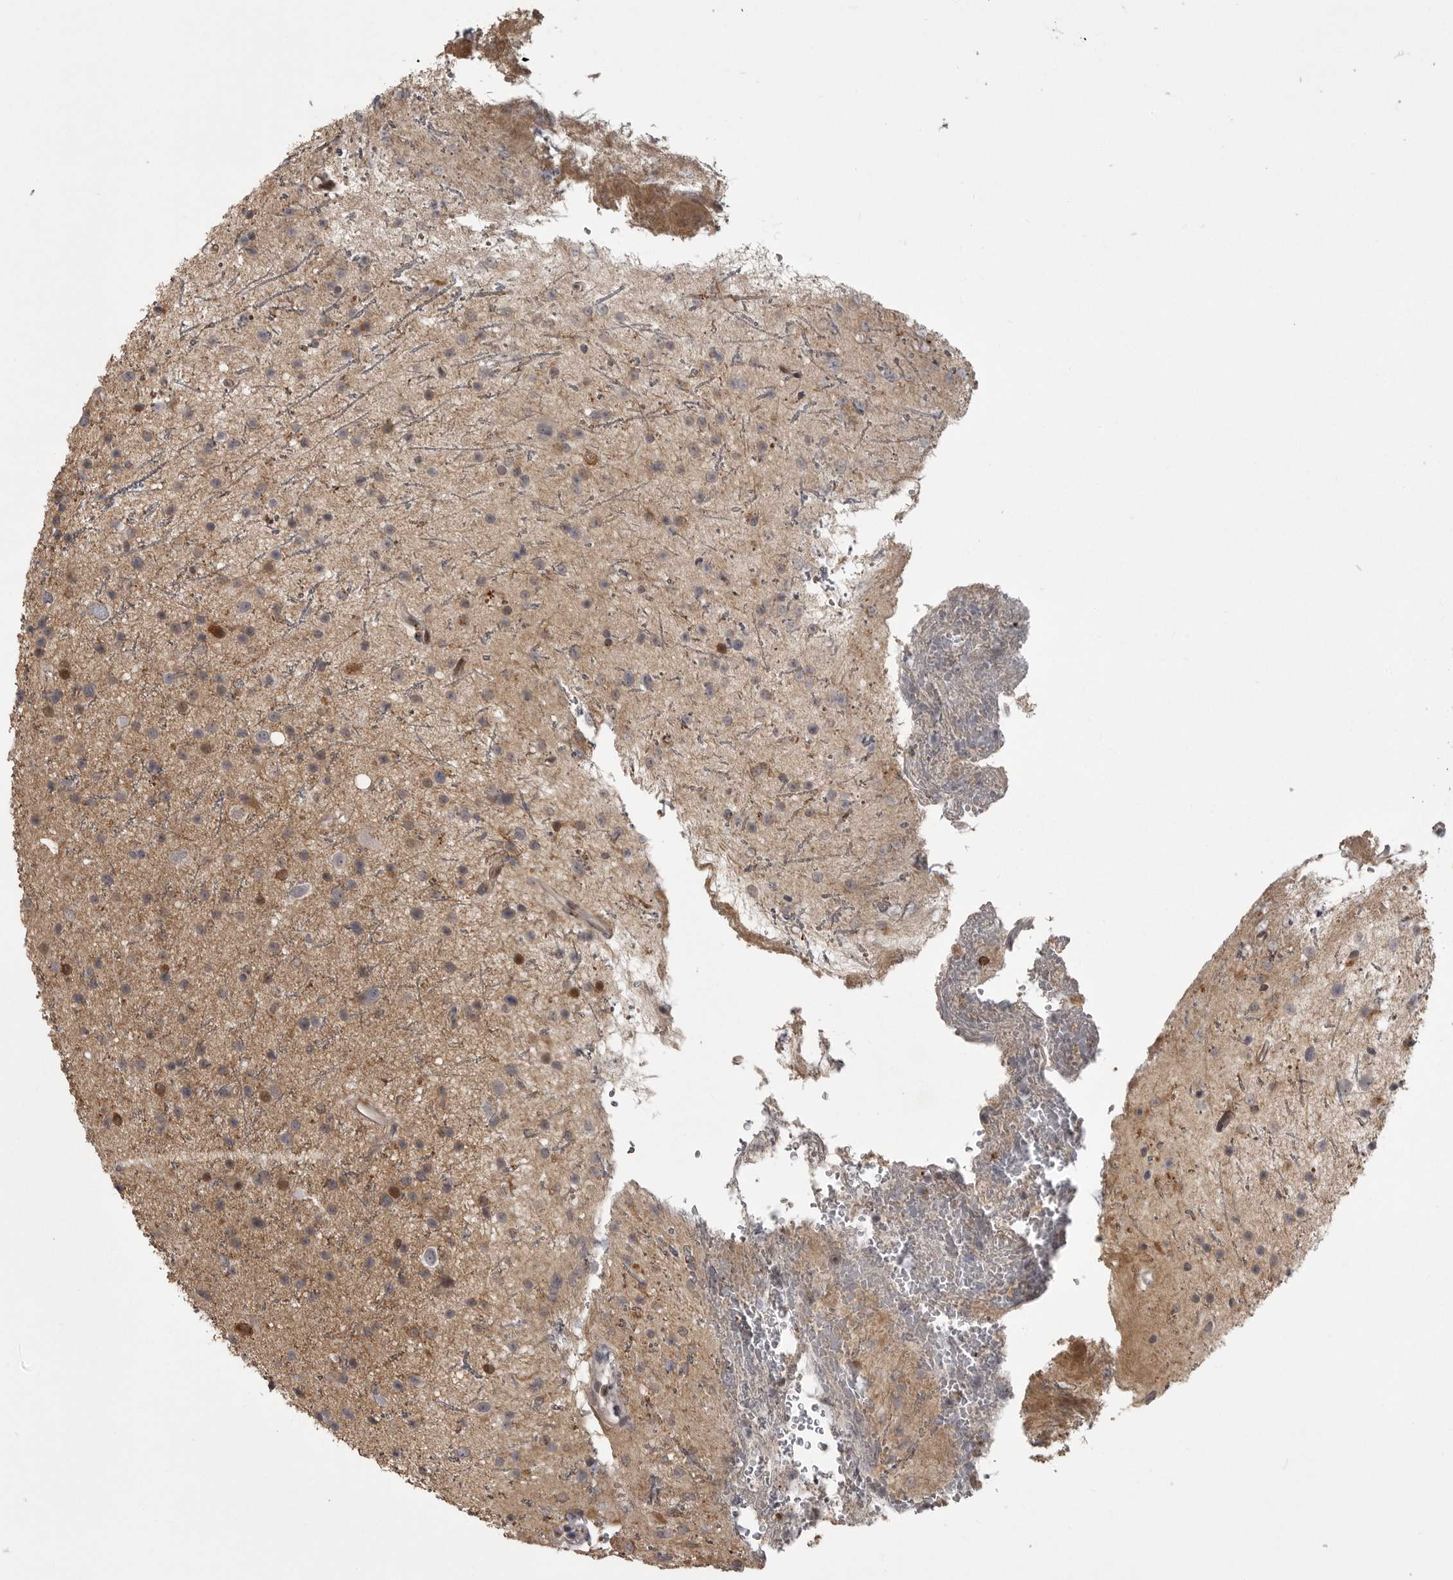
{"staining": {"intensity": "weak", "quantity": ">75%", "location": "cytoplasmic/membranous,nuclear"}, "tissue": "glioma", "cell_type": "Tumor cells", "image_type": "cancer", "snomed": [{"axis": "morphology", "description": "Glioma, malignant, Low grade"}, {"axis": "topography", "description": "Cerebral cortex"}], "caption": "There is low levels of weak cytoplasmic/membranous and nuclear expression in tumor cells of glioma, as demonstrated by immunohistochemical staining (brown color).", "gene": "SNX16", "patient": {"sex": "female", "age": 39}}